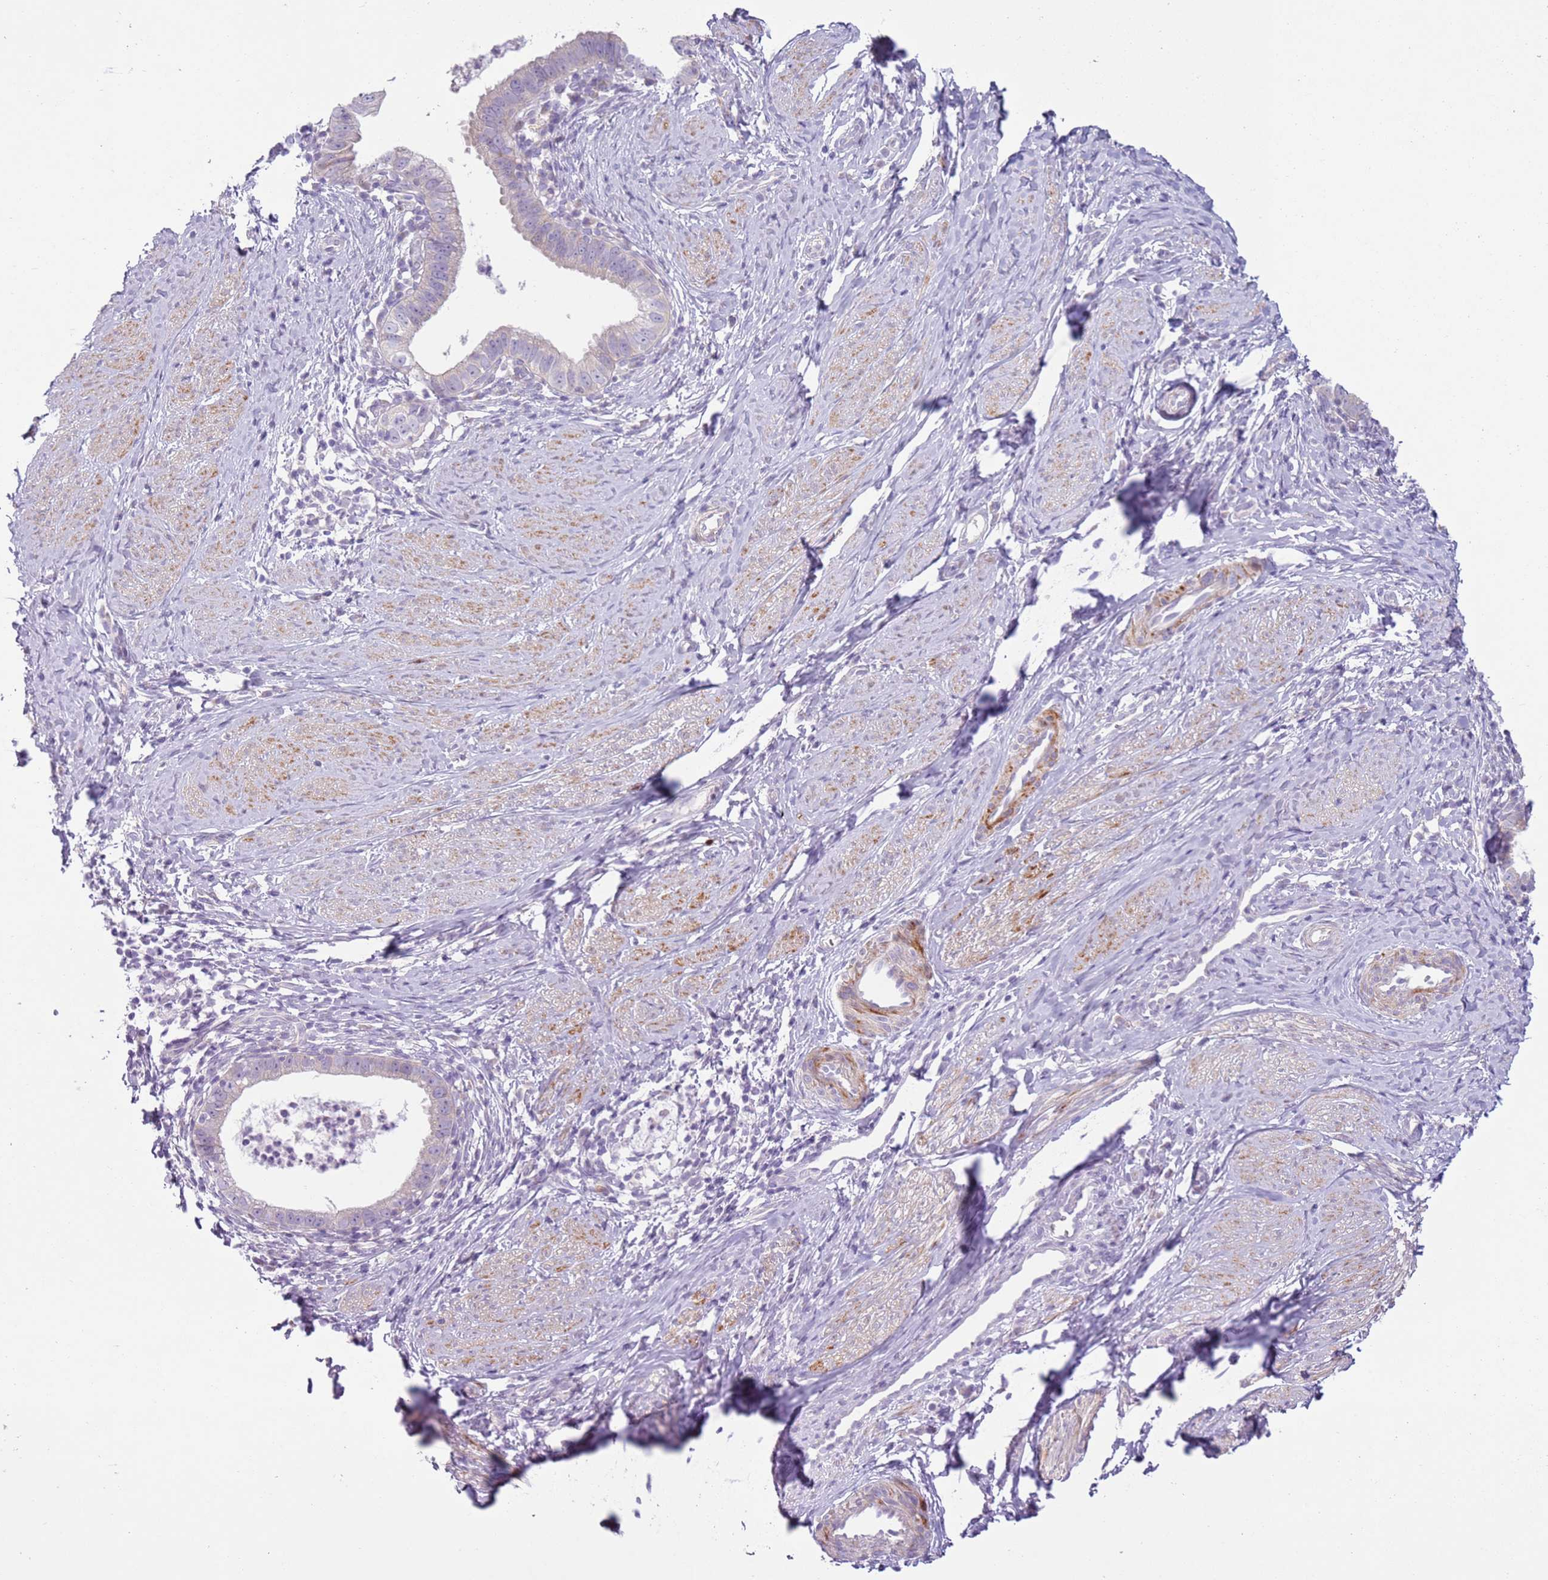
{"staining": {"intensity": "negative", "quantity": "none", "location": "none"}, "tissue": "cervical cancer", "cell_type": "Tumor cells", "image_type": "cancer", "snomed": [{"axis": "morphology", "description": "Adenocarcinoma, NOS"}, {"axis": "topography", "description": "Cervix"}], "caption": "Photomicrograph shows no protein staining in tumor cells of cervical cancer tissue.", "gene": "ZNF239", "patient": {"sex": "female", "age": 36}}